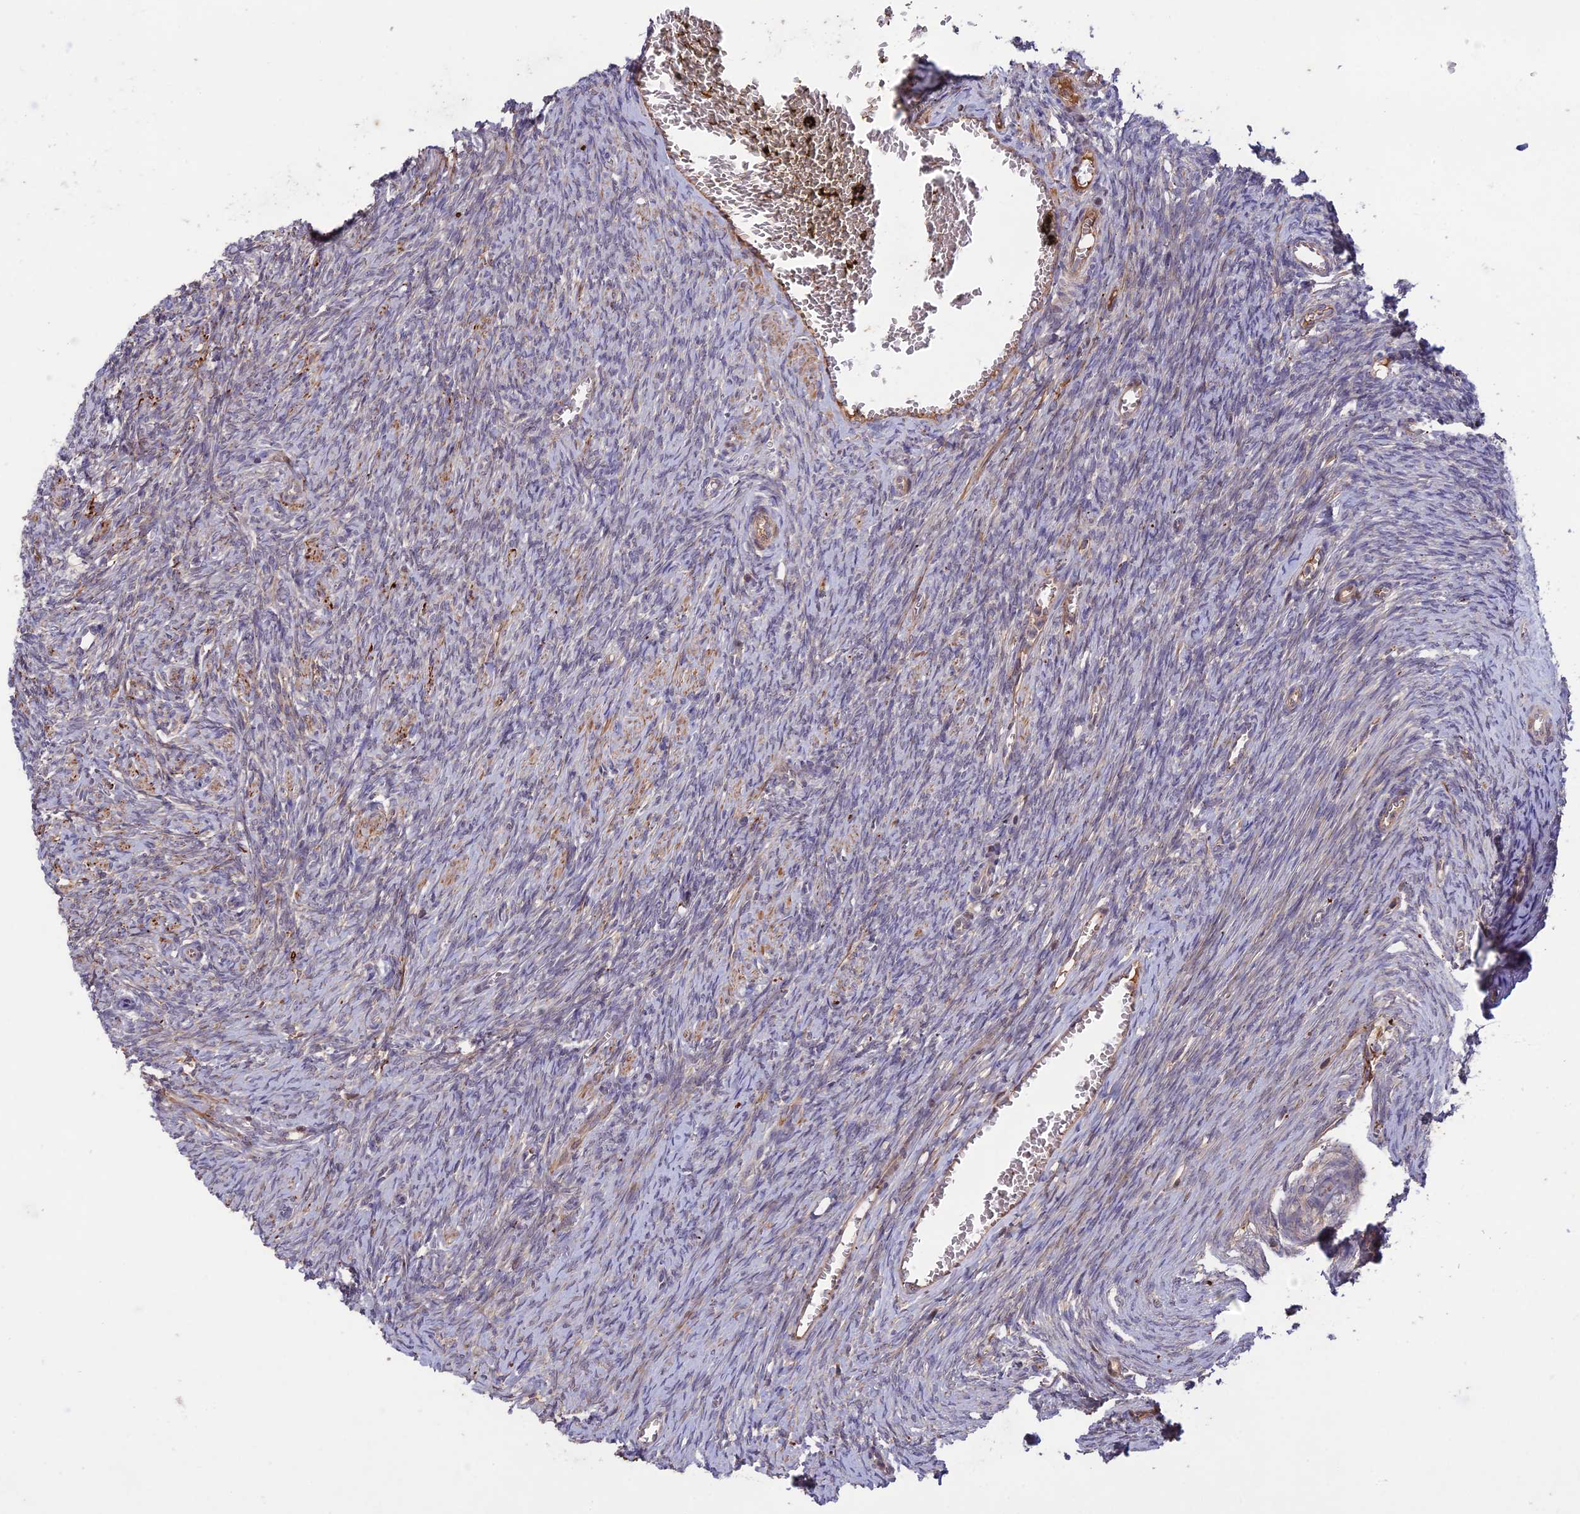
{"staining": {"intensity": "weak", "quantity": "<25%", "location": "cytoplasmic/membranous"}, "tissue": "ovary", "cell_type": "Follicle cells", "image_type": "normal", "snomed": [{"axis": "morphology", "description": "Normal tissue, NOS"}, {"axis": "topography", "description": "Ovary"}], "caption": "Micrograph shows no protein expression in follicle cells of unremarkable ovary. (DAB immunohistochemistry (IHC) visualized using brightfield microscopy, high magnification).", "gene": "ADO", "patient": {"sex": "female", "age": 44}}